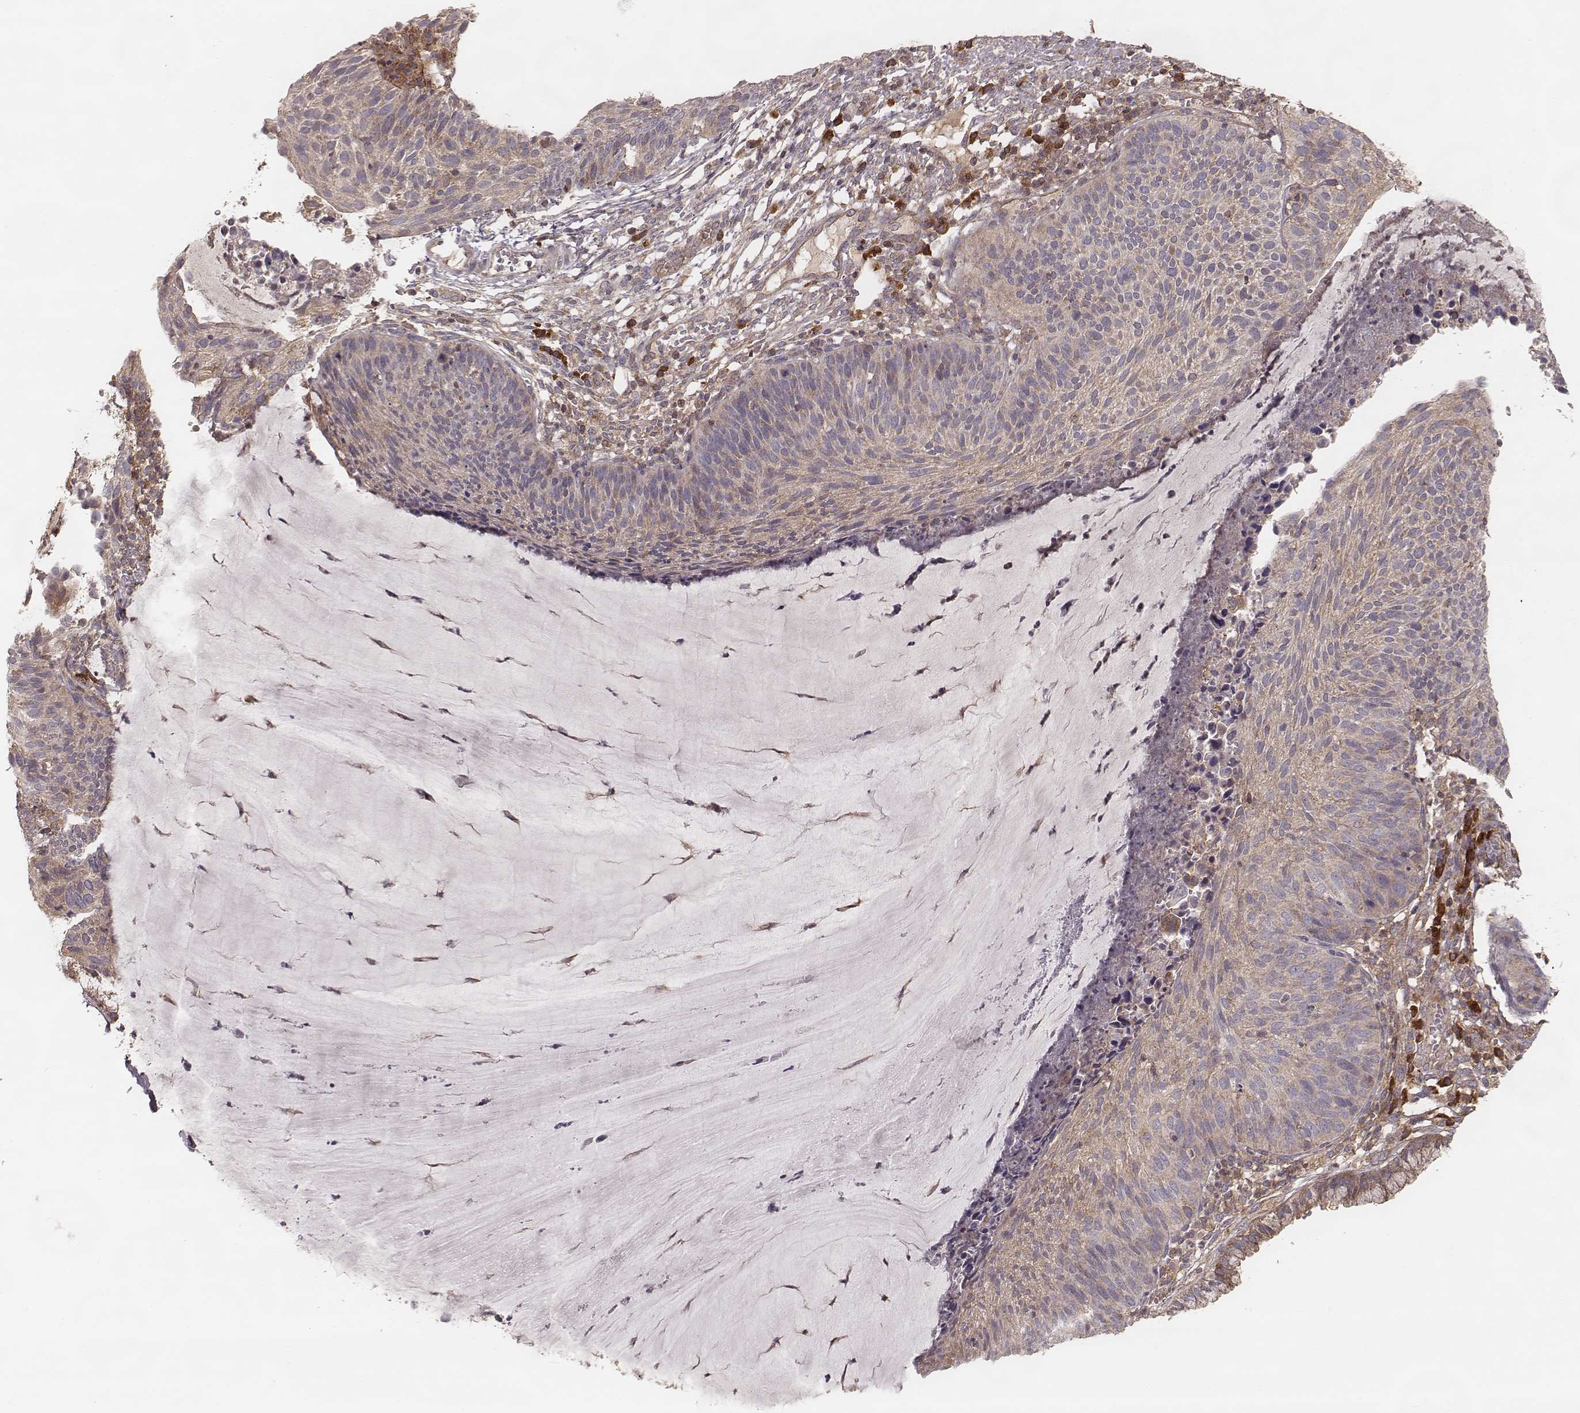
{"staining": {"intensity": "negative", "quantity": "none", "location": "none"}, "tissue": "cervical cancer", "cell_type": "Tumor cells", "image_type": "cancer", "snomed": [{"axis": "morphology", "description": "Squamous cell carcinoma, NOS"}, {"axis": "topography", "description": "Cervix"}], "caption": "Squamous cell carcinoma (cervical) was stained to show a protein in brown. There is no significant expression in tumor cells.", "gene": "CARS1", "patient": {"sex": "female", "age": 36}}